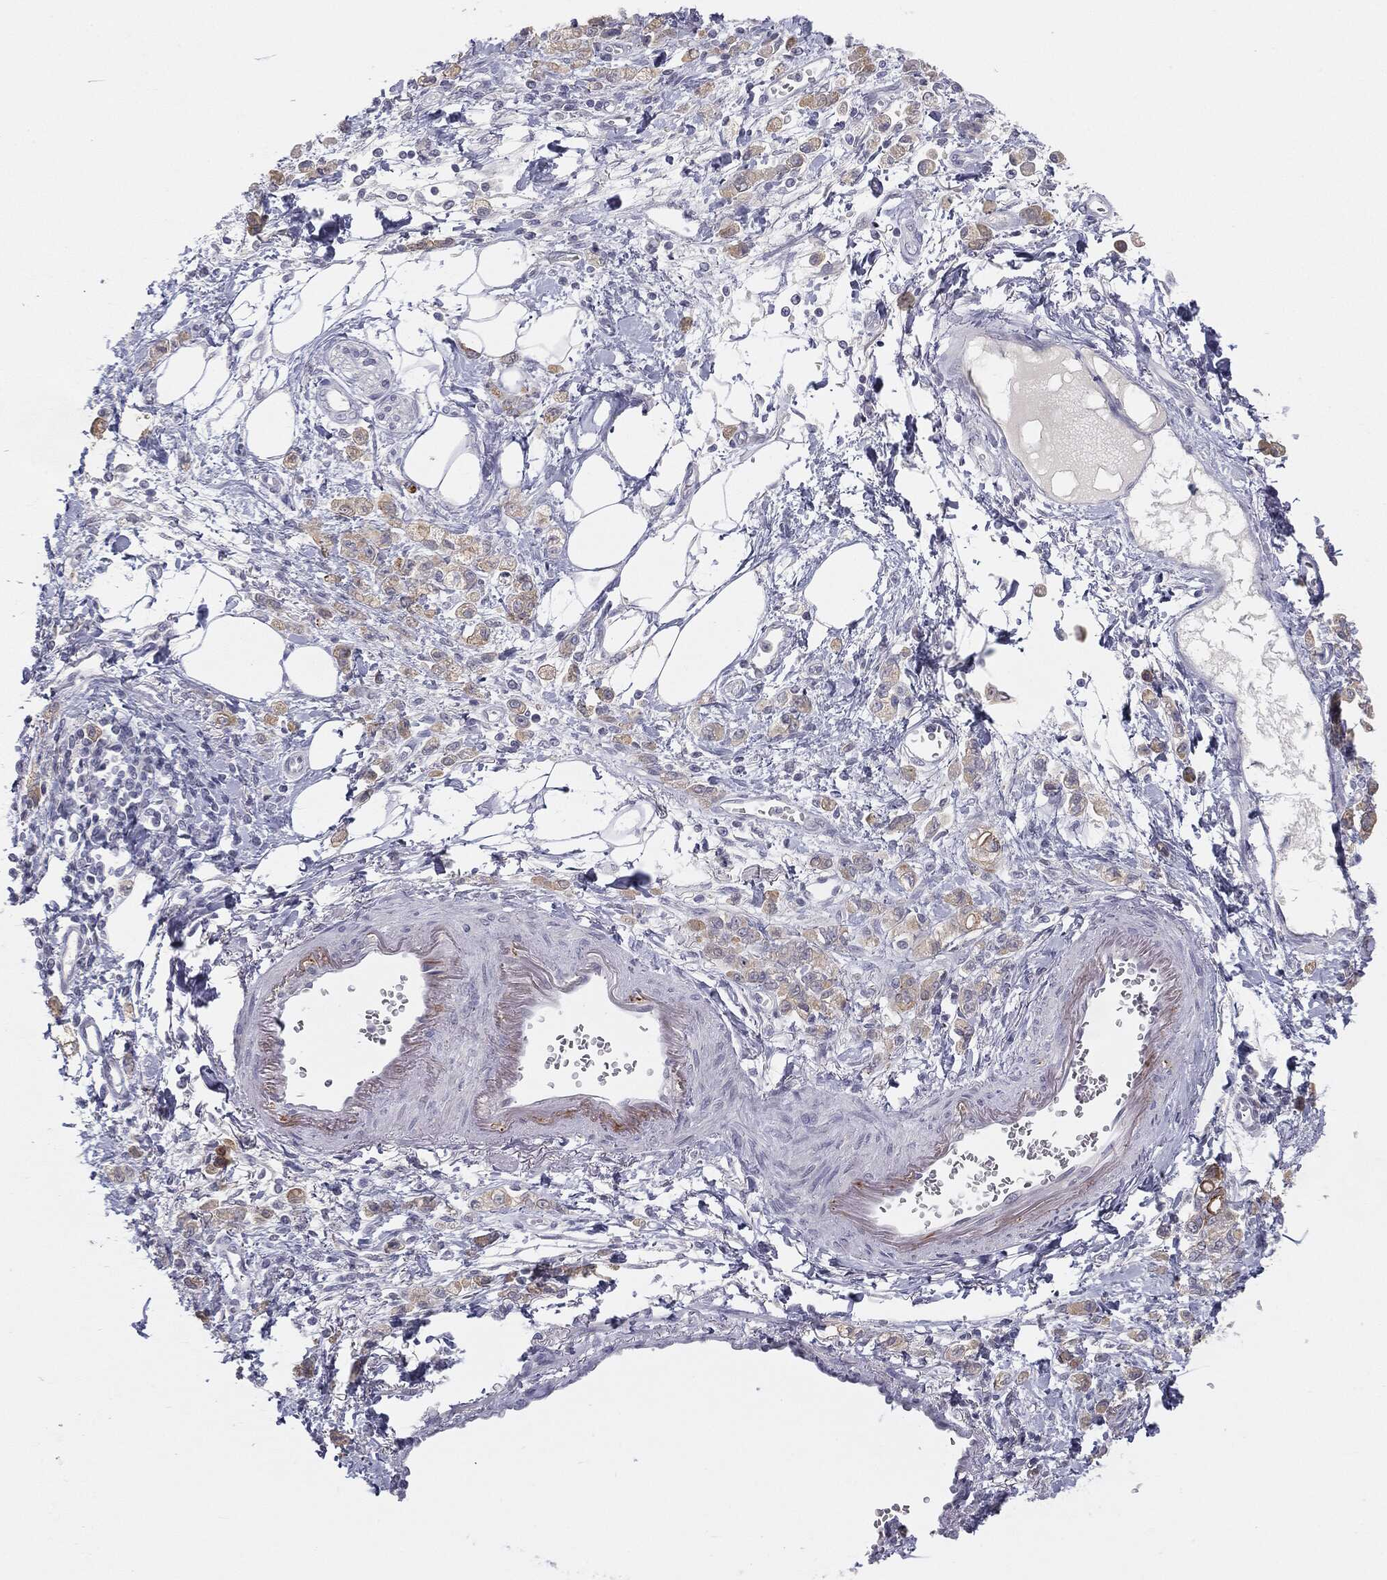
{"staining": {"intensity": "negative", "quantity": "none", "location": "none"}, "tissue": "stomach cancer", "cell_type": "Tumor cells", "image_type": "cancer", "snomed": [{"axis": "morphology", "description": "Adenocarcinoma, NOS"}, {"axis": "topography", "description": "Stomach"}], "caption": "Immunohistochemistry image of human stomach cancer (adenocarcinoma) stained for a protein (brown), which shows no expression in tumor cells.", "gene": "MUC1", "patient": {"sex": "male", "age": 77}}